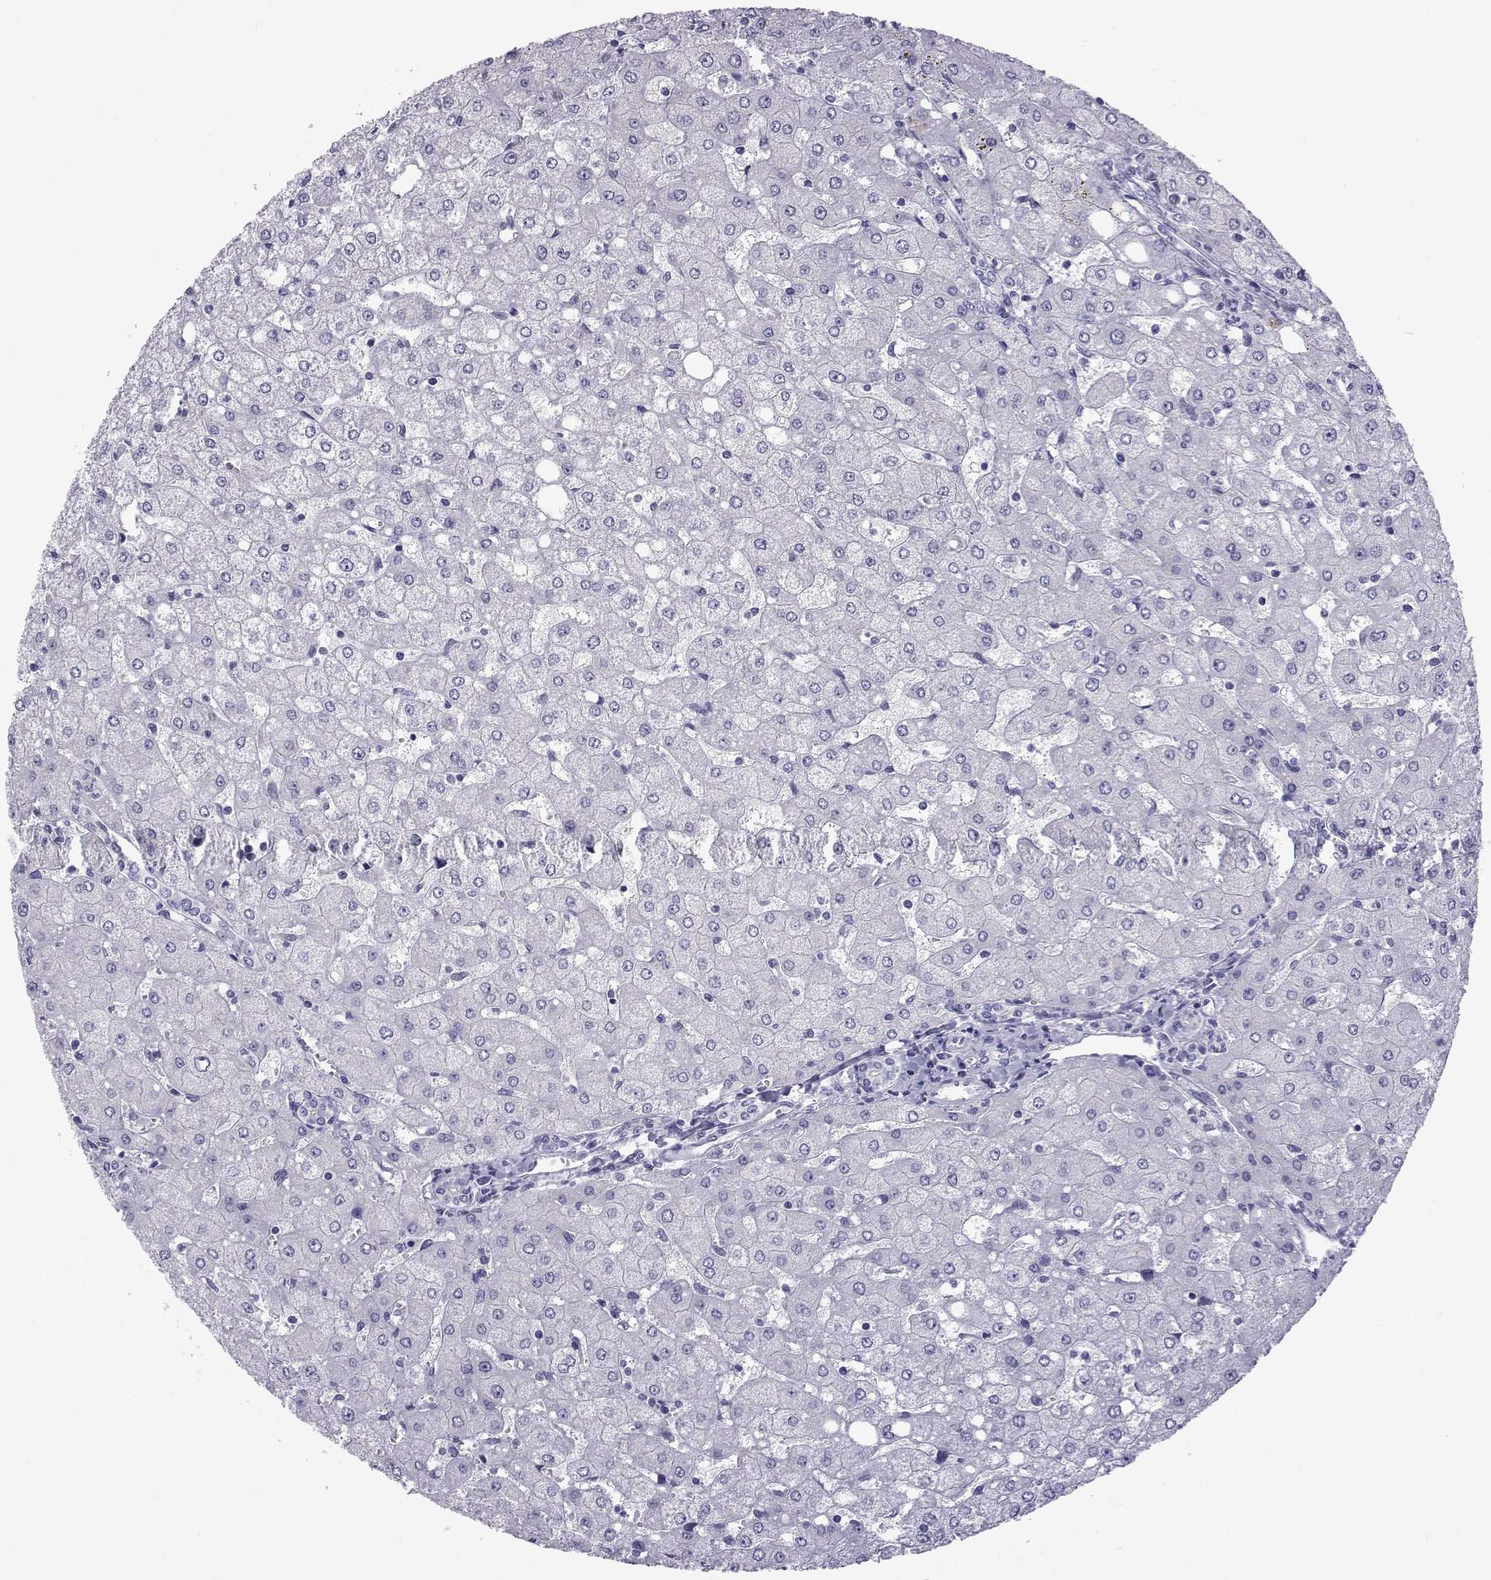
{"staining": {"intensity": "negative", "quantity": "none", "location": "none"}, "tissue": "liver", "cell_type": "Cholangiocytes", "image_type": "normal", "snomed": [{"axis": "morphology", "description": "Normal tissue, NOS"}, {"axis": "topography", "description": "Liver"}], "caption": "Normal liver was stained to show a protein in brown. There is no significant expression in cholangiocytes. Nuclei are stained in blue.", "gene": "COL22A1", "patient": {"sex": "female", "age": 53}}